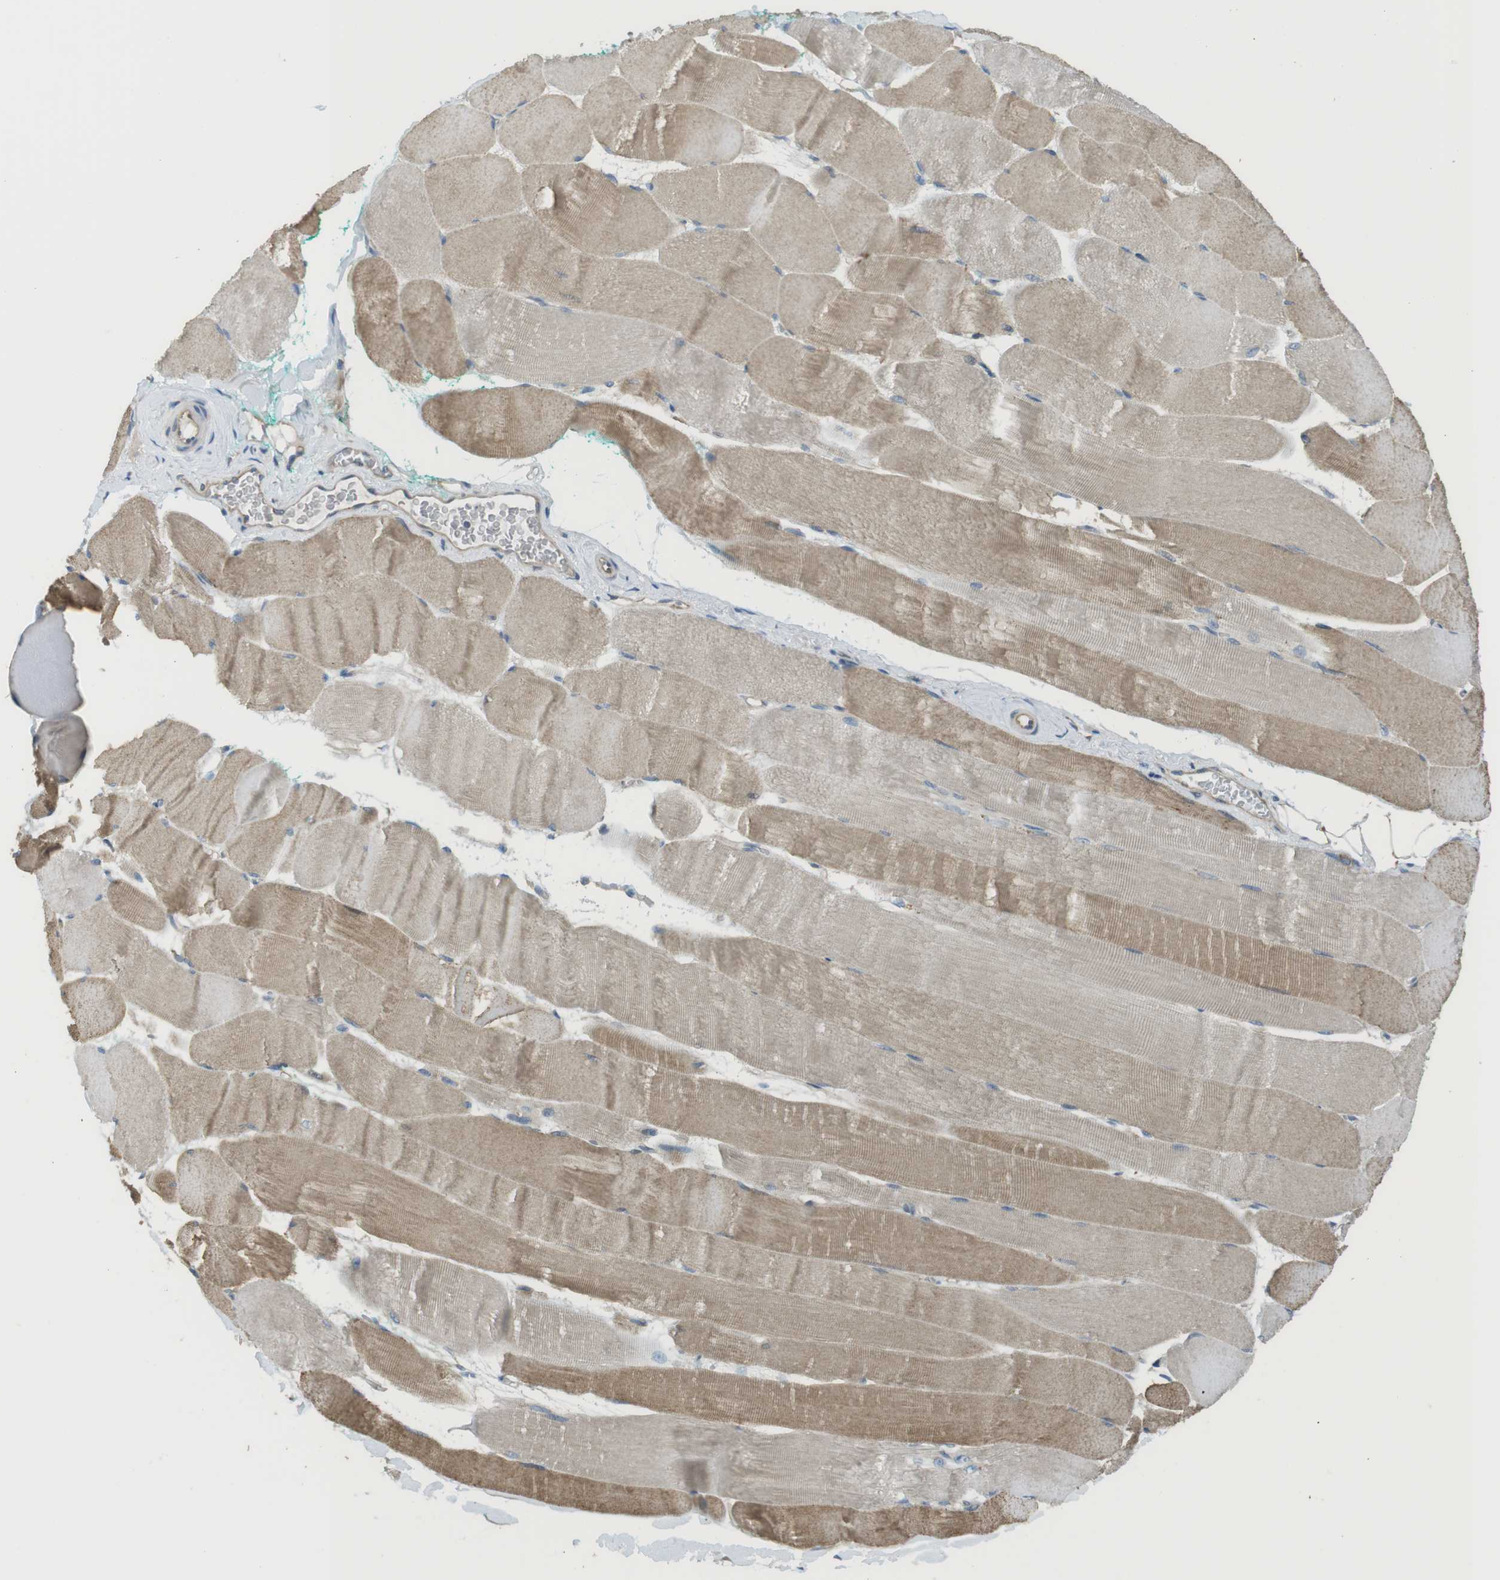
{"staining": {"intensity": "weak", "quantity": ">75%", "location": "cytoplasmic/membranous"}, "tissue": "skeletal muscle", "cell_type": "Myocytes", "image_type": "normal", "snomed": [{"axis": "morphology", "description": "Normal tissue, NOS"}, {"axis": "morphology", "description": "Squamous cell carcinoma, NOS"}, {"axis": "topography", "description": "Skeletal muscle"}], "caption": "A high-resolution histopathology image shows immunohistochemistry staining of unremarkable skeletal muscle, which shows weak cytoplasmic/membranous expression in about >75% of myocytes. (IHC, brightfield microscopy, high magnification).", "gene": "ABHD15", "patient": {"sex": "male", "age": 51}}